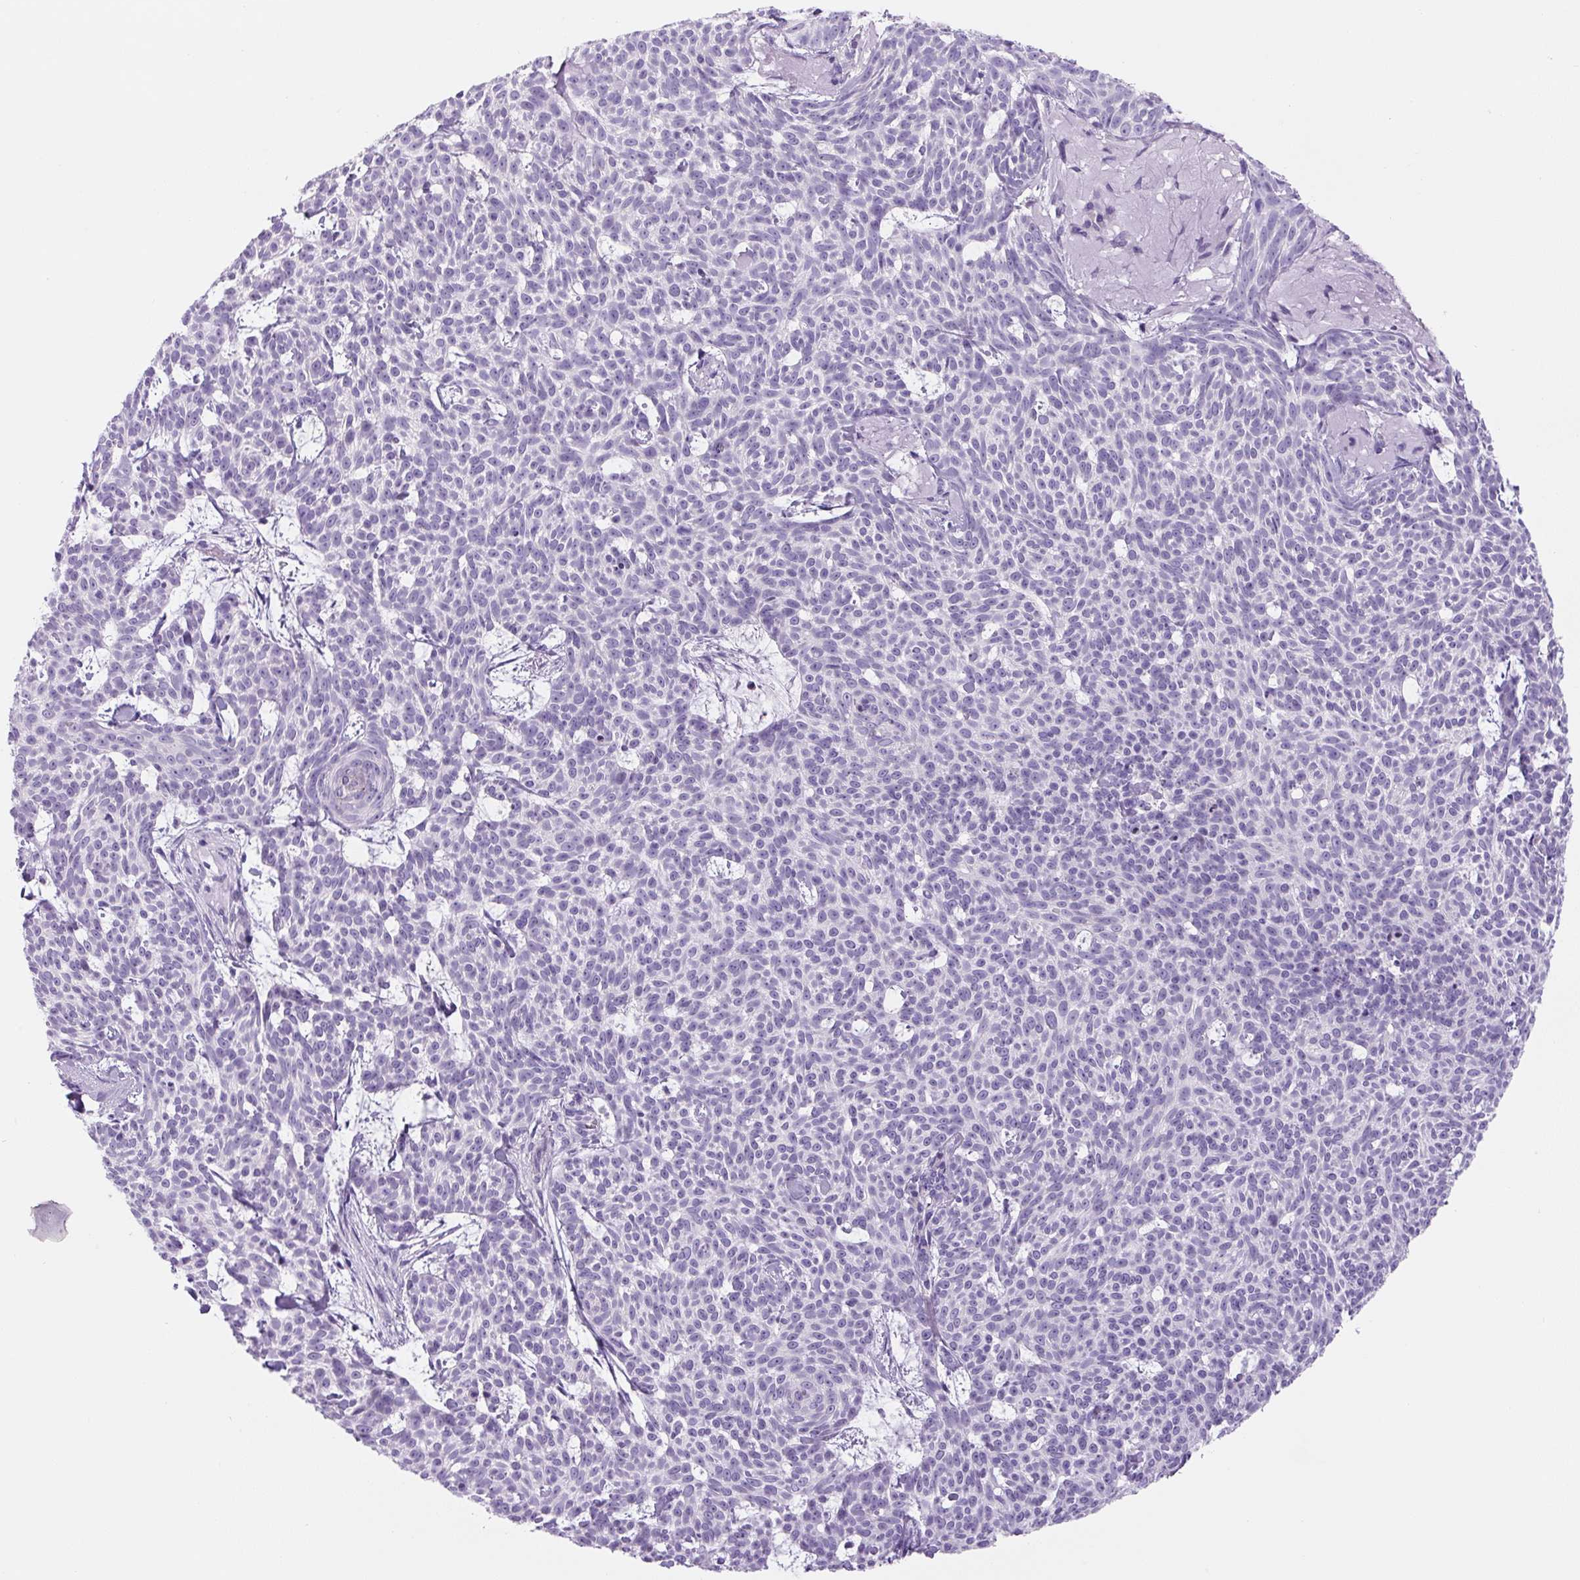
{"staining": {"intensity": "negative", "quantity": "none", "location": "none"}, "tissue": "skin cancer", "cell_type": "Tumor cells", "image_type": "cancer", "snomed": [{"axis": "morphology", "description": "Basal cell carcinoma"}, {"axis": "topography", "description": "Skin"}], "caption": "A histopathology image of human basal cell carcinoma (skin) is negative for staining in tumor cells.", "gene": "YIF1B", "patient": {"sex": "female", "age": 93}}